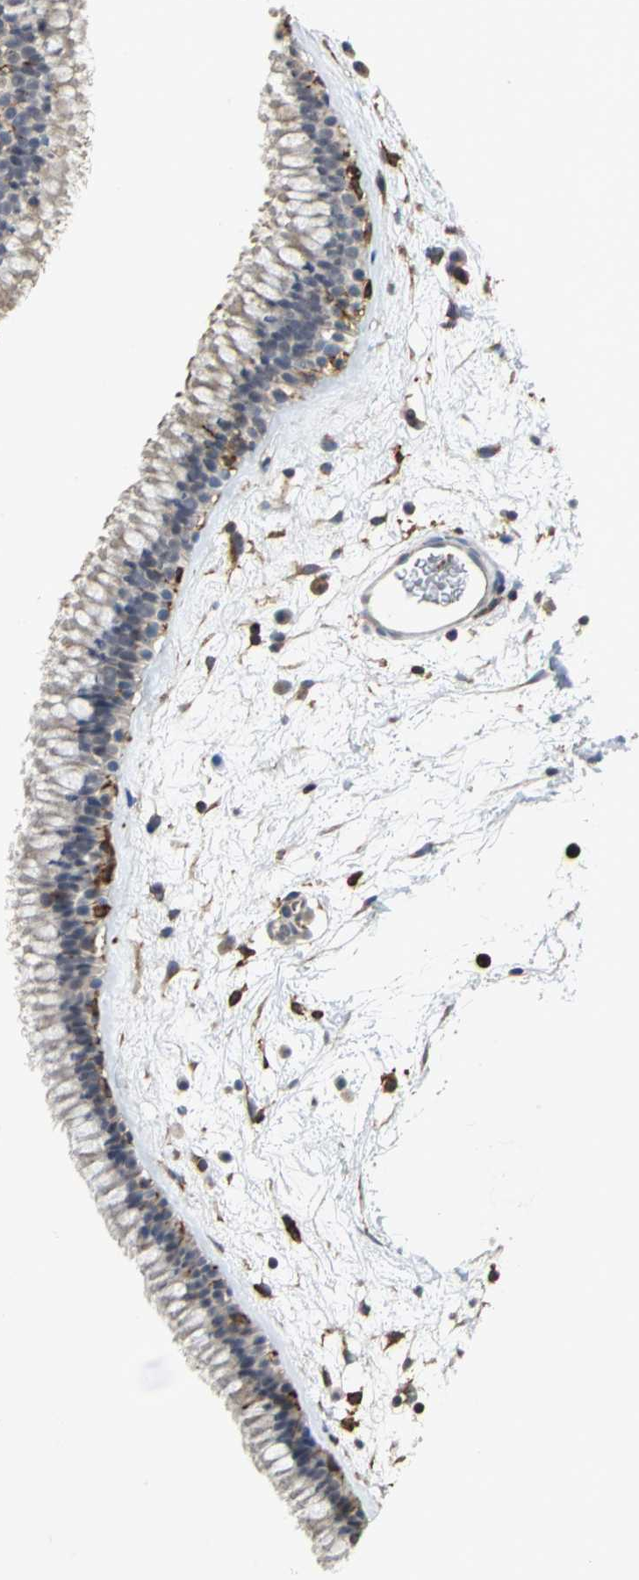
{"staining": {"intensity": "moderate", "quantity": "<25%", "location": "cytoplasmic/membranous"}, "tissue": "nasopharynx", "cell_type": "Respiratory epithelial cells", "image_type": "normal", "snomed": [{"axis": "morphology", "description": "Normal tissue, NOS"}, {"axis": "morphology", "description": "Inflammation, NOS"}, {"axis": "topography", "description": "Nasopharynx"}], "caption": "Moderate cytoplasmic/membranous expression is seen in approximately <25% of respiratory epithelial cells in benign nasopharynx. The protein of interest is shown in brown color, while the nuclei are stained blue.", "gene": "SKAP2", "patient": {"sex": "male", "age": 48}}